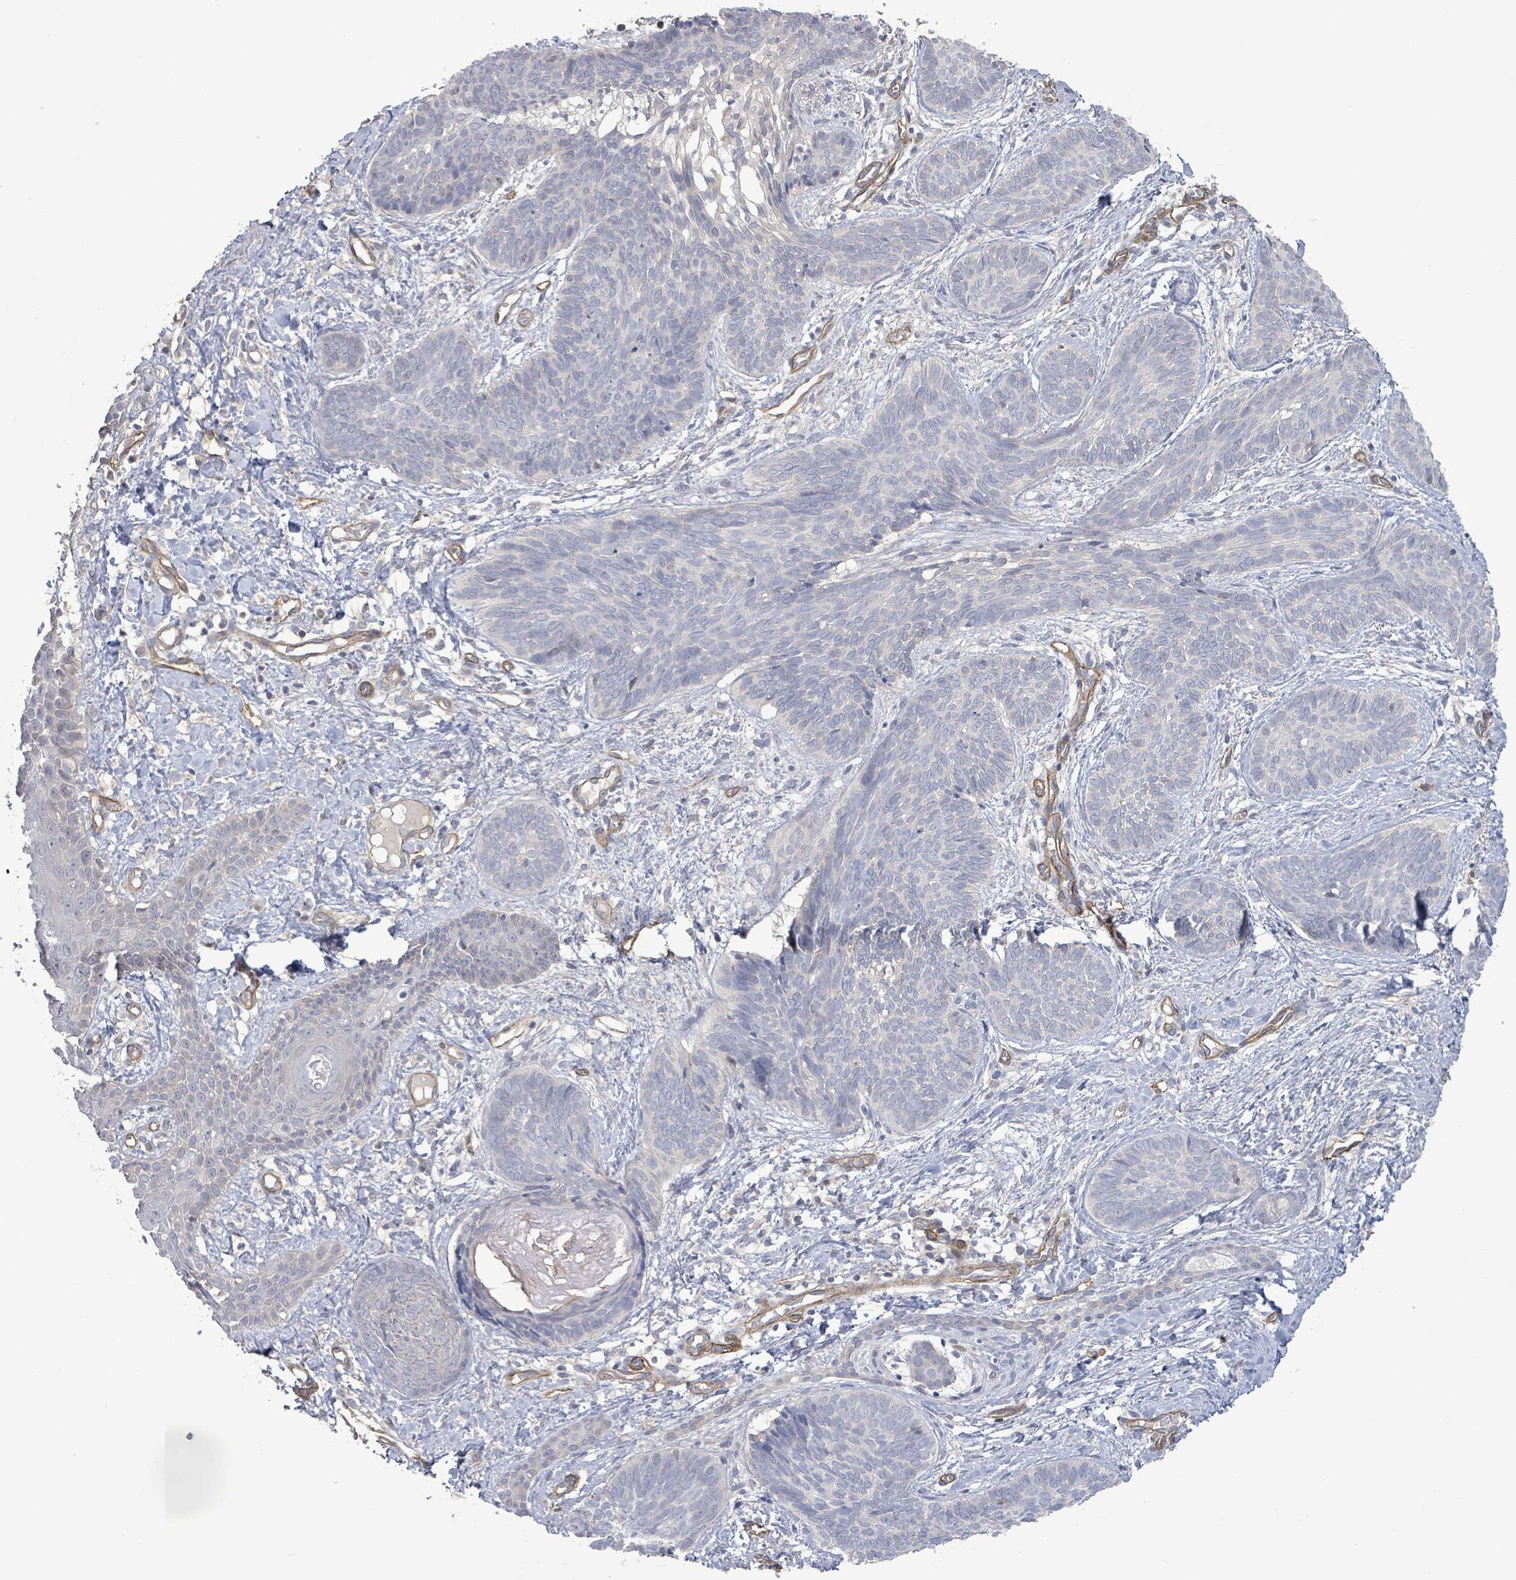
{"staining": {"intensity": "negative", "quantity": "none", "location": "none"}, "tissue": "skin cancer", "cell_type": "Tumor cells", "image_type": "cancer", "snomed": [{"axis": "morphology", "description": "Basal cell carcinoma"}, {"axis": "topography", "description": "Skin"}], "caption": "DAB (3,3'-diaminobenzidine) immunohistochemical staining of human skin basal cell carcinoma reveals no significant positivity in tumor cells.", "gene": "KANK3", "patient": {"sex": "female", "age": 81}}